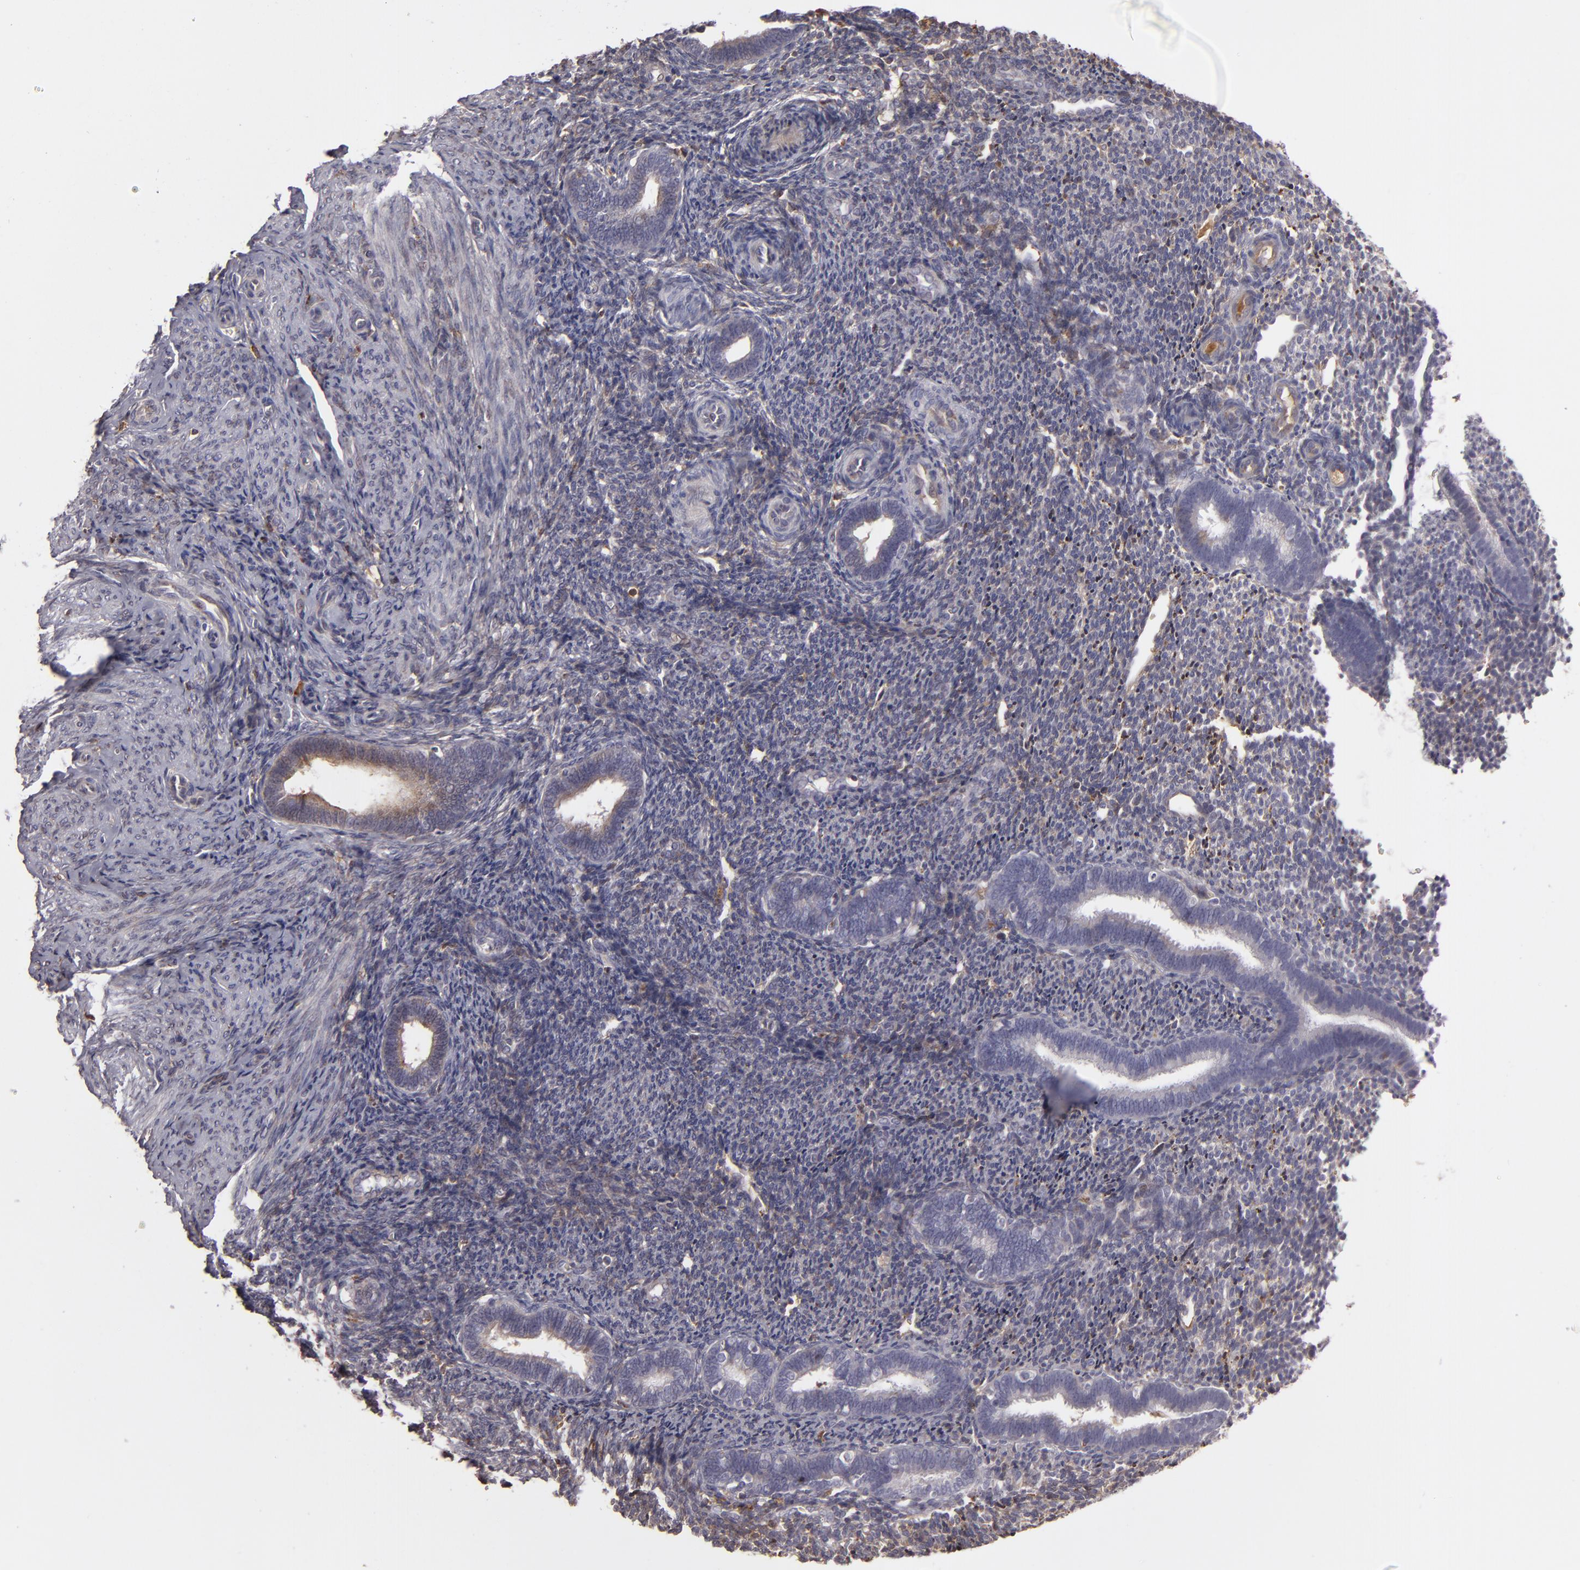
{"staining": {"intensity": "moderate", "quantity": ">75%", "location": "cytoplasmic/membranous"}, "tissue": "endometrium", "cell_type": "Cells in endometrial stroma", "image_type": "normal", "snomed": [{"axis": "morphology", "description": "Normal tissue, NOS"}, {"axis": "topography", "description": "Endometrium"}], "caption": "IHC of unremarkable human endometrium reveals medium levels of moderate cytoplasmic/membranous expression in about >75% of cells in endometrial stroma.", "gene": "CFB", "patient": {"sex": "female", "age": 27}}